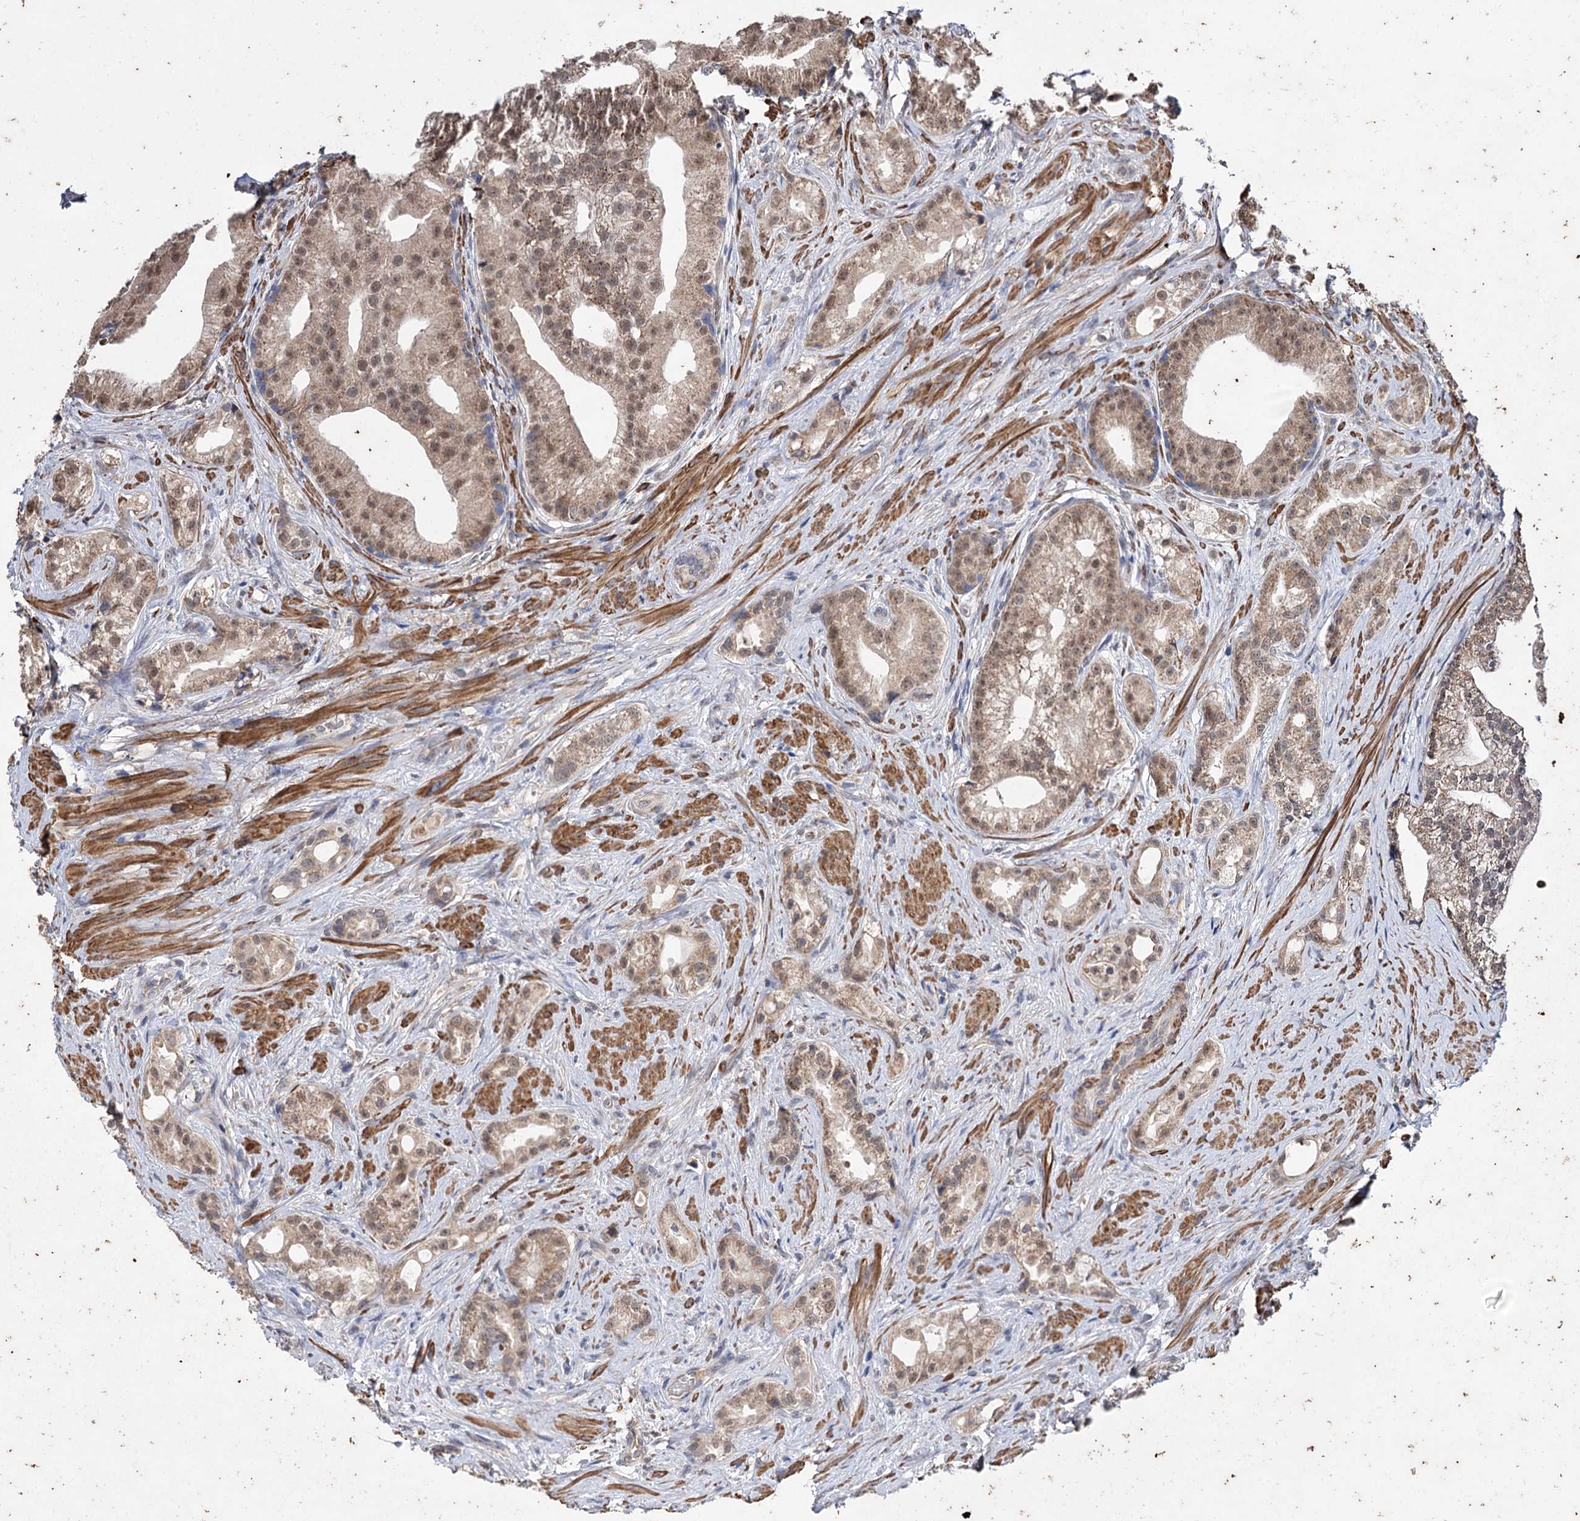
{"staining": {"intensity": "moderate", "quantity": ">75%", "location": "cytoplasmic/membranous,nuclear"}, "tissue": "prostate cancer", "cell_type": "Tumor cells", "image_type": "cancer", "snomed": [{"axis": "morphology", "description": "Adenocarcinoma, Low grade"}, {"axis": "topography", "description": "Prostate"}], "caption": "High-power microscopy captured an IHC histopathology image of prostate low-grade adenocarcinoma, revealing moderate cytoplasmic/membranous and nuclear expression in about >75% of tumor cells.", "gene": "CLPB", "patient": {"sex": "male", "age": 71}}